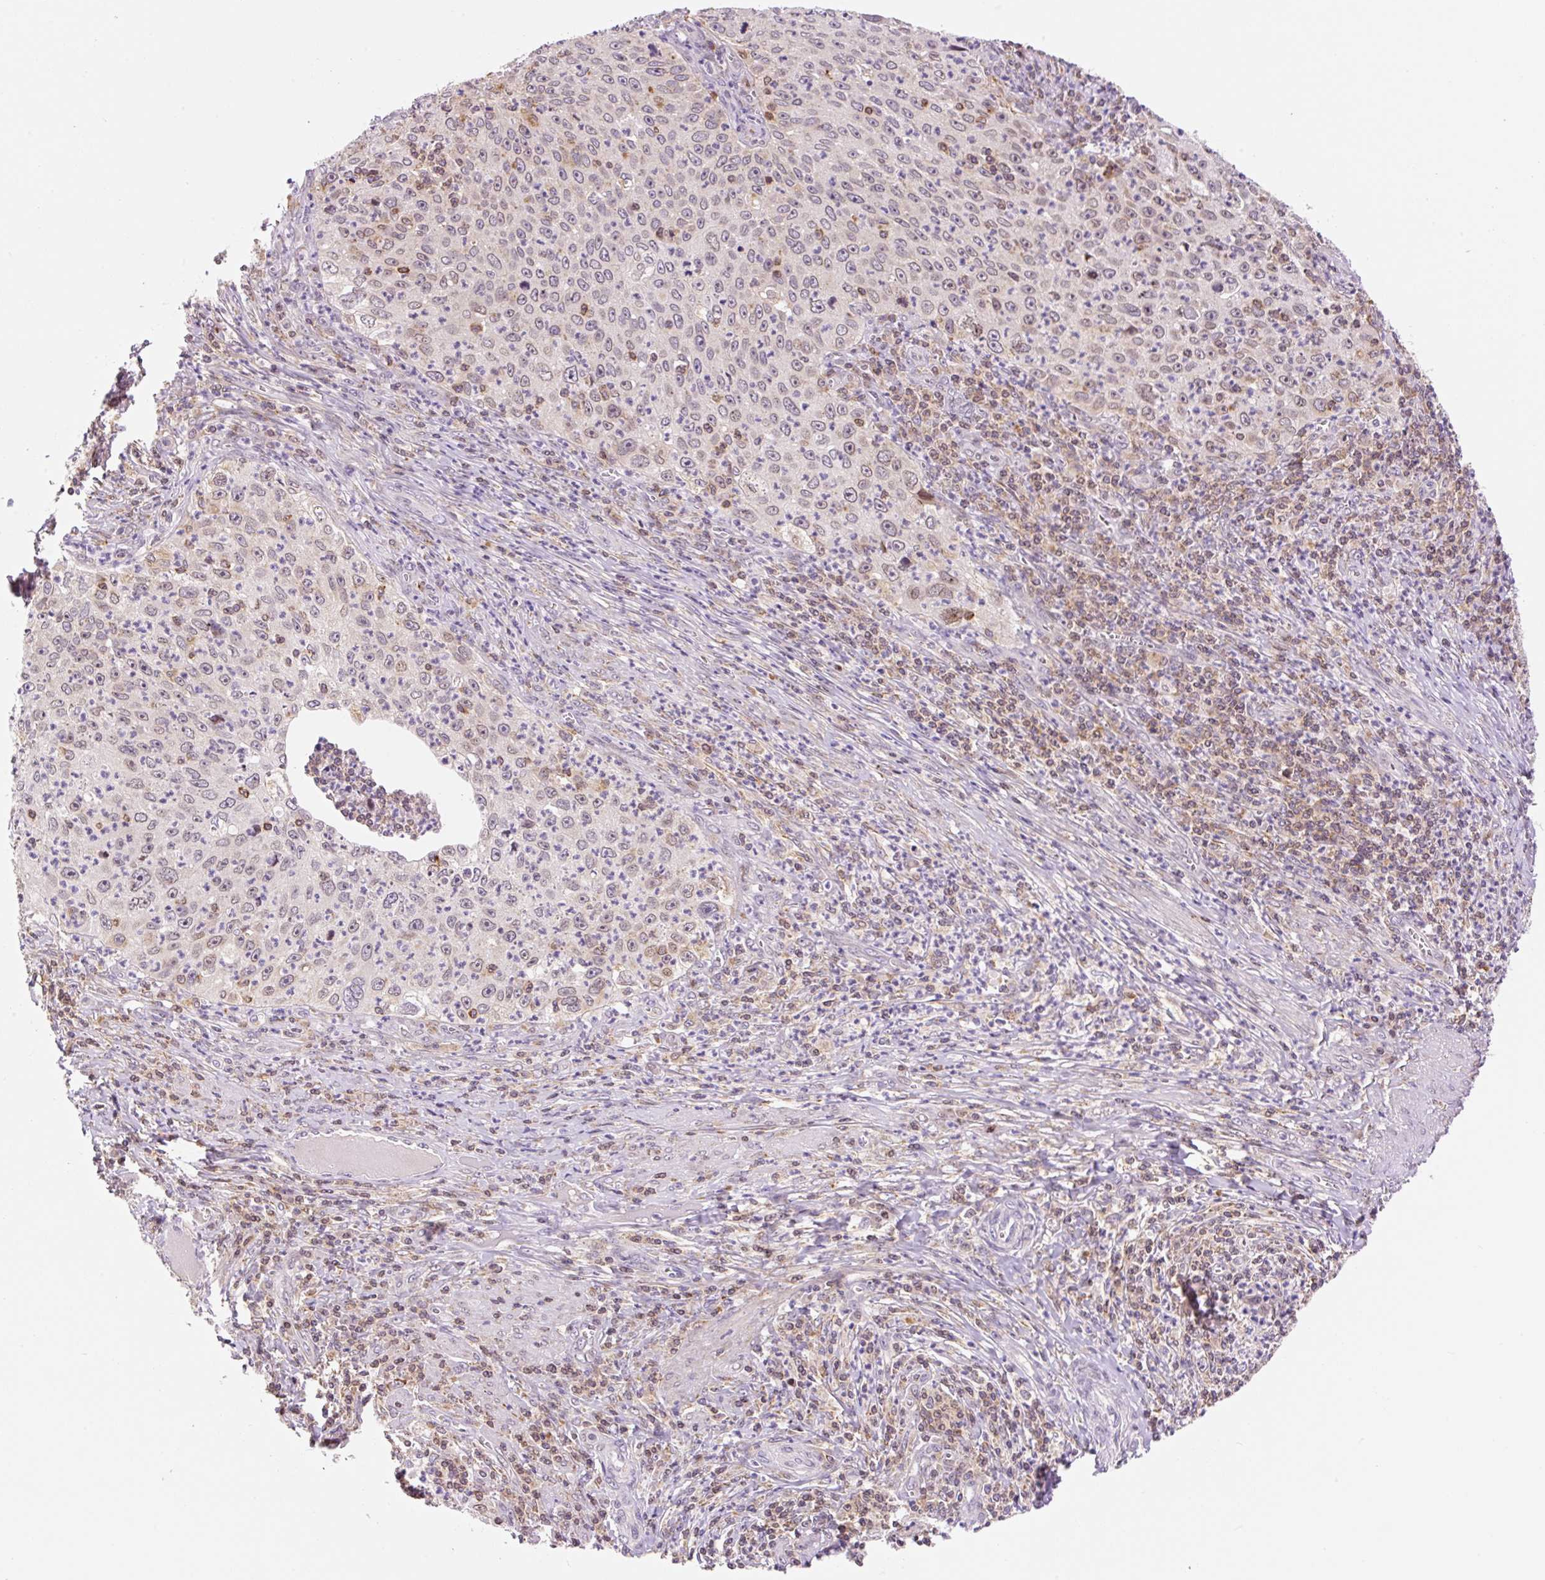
{"staining": {"intensity": "weak", "quantity": ">75%", "location": "cytoplasmic/membranous,nuclear"}, "tissue": "cervical cancer", "cell_type": "Tumor cells", "image_type": "cancer", "snomed": [{"axis": "morphology", "description": "Squamous cell carcinoma, NOS"}, {"axis": "topography", "description": "Cervix"}], "caption": "An image showing weak cytoplasmic/membranous and nuclear positivity in about >75% of tumor cells in squamous cell carcinoma (cervical), as visualized by brown immunohistochemical staining.", "gene": "CARD11", "patient": {"sex": "female", "age": 30}}